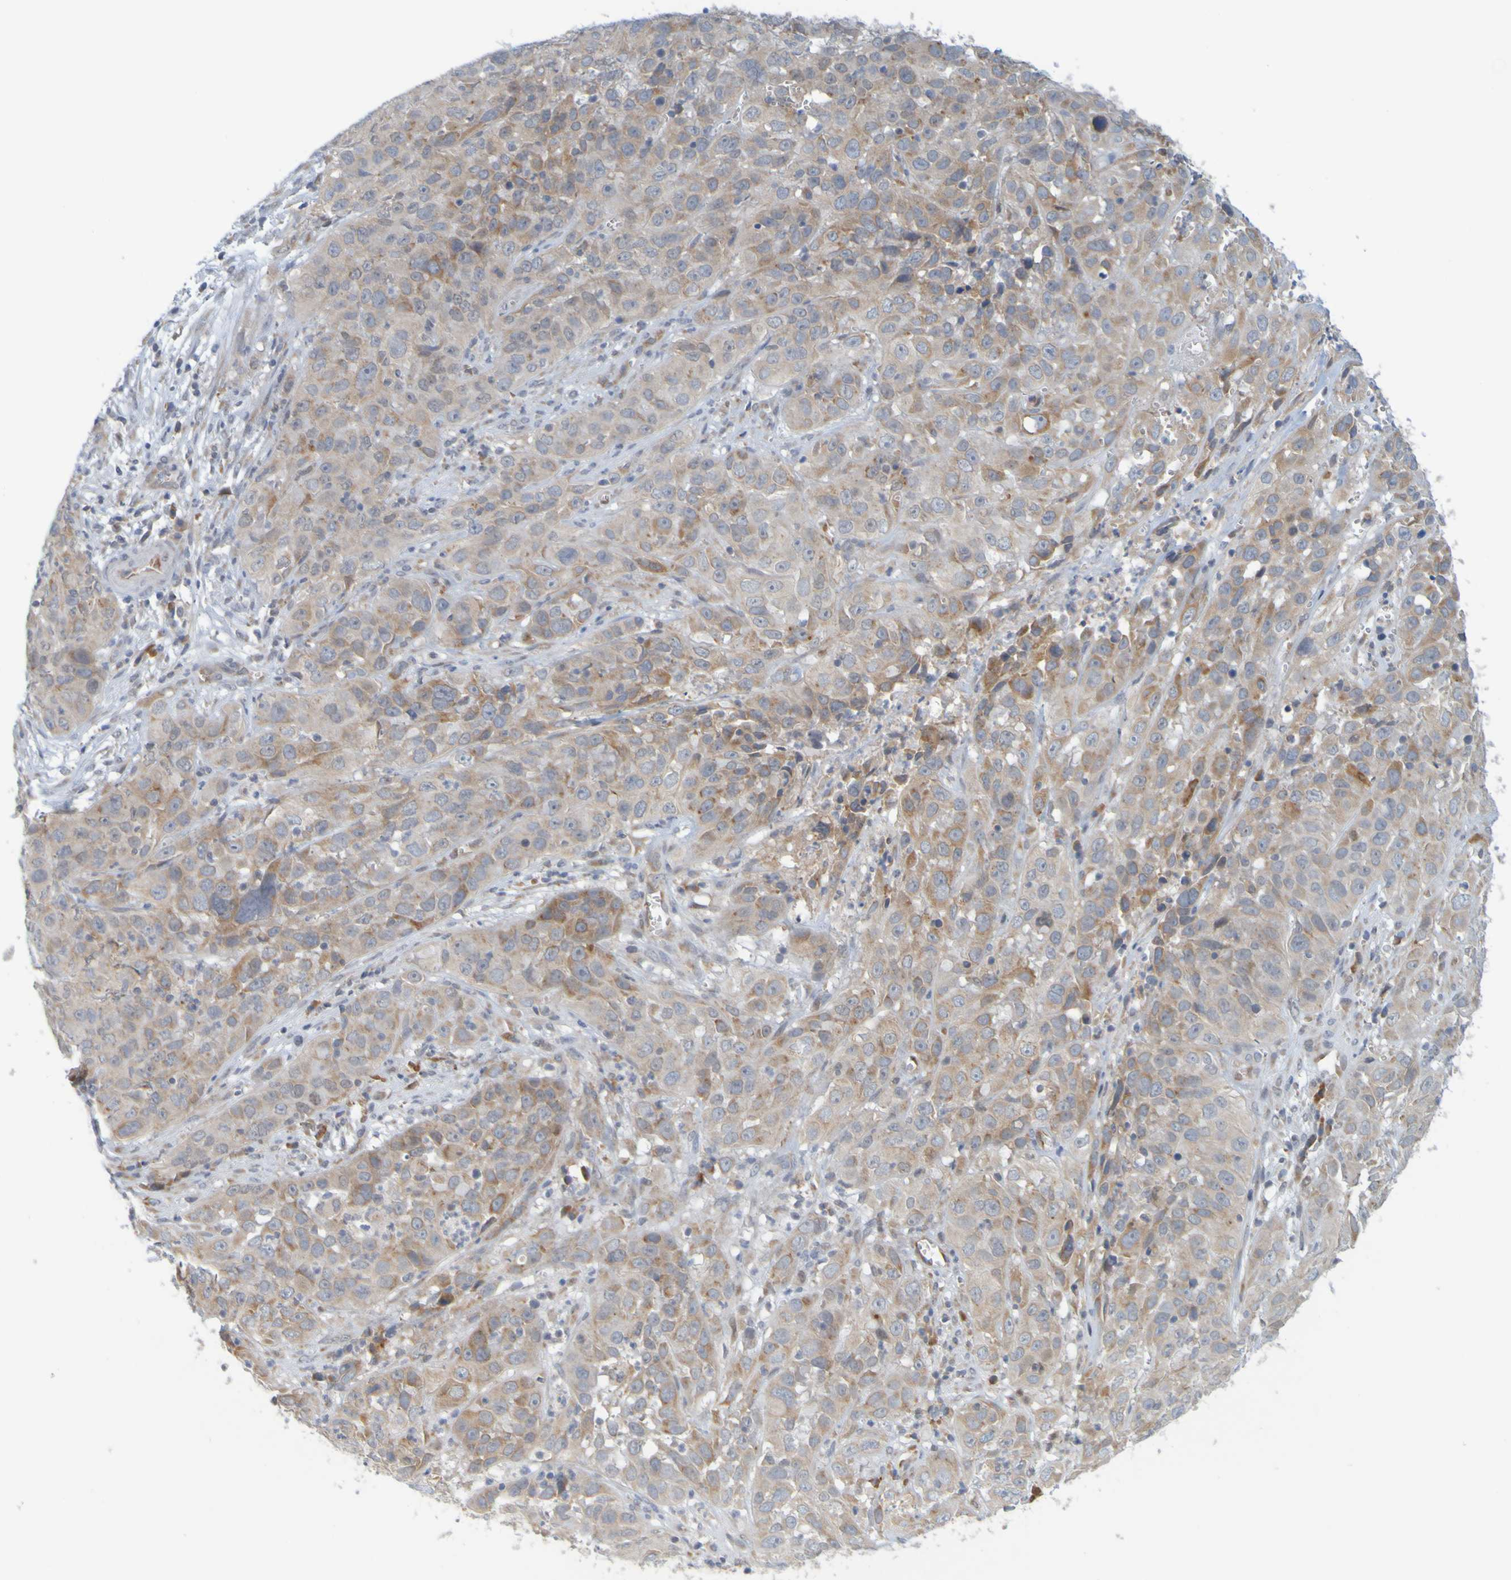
{"staining": {"intensity": "moderate", "quantity": ">75%", "location": "cytoplasmic/membranous"}, "tissue": "cervical cancer", "cell_type": "Tumor cells", "image_type": "cancer", "snomed": [{"axis": "morphology", "description": "Squamous cell carcinoma, NOS"}, {"axis": "topography", "description": "Cervix"}], "caption": "Brown immunohistochemical staining in squamous cell carcinoma (cervical) exhibits moderate cytoplasmic/membranous positivity in about >75% of tumor cells.", "gene": "MOGS", "patient": {"sex": "female", "age": 32}}